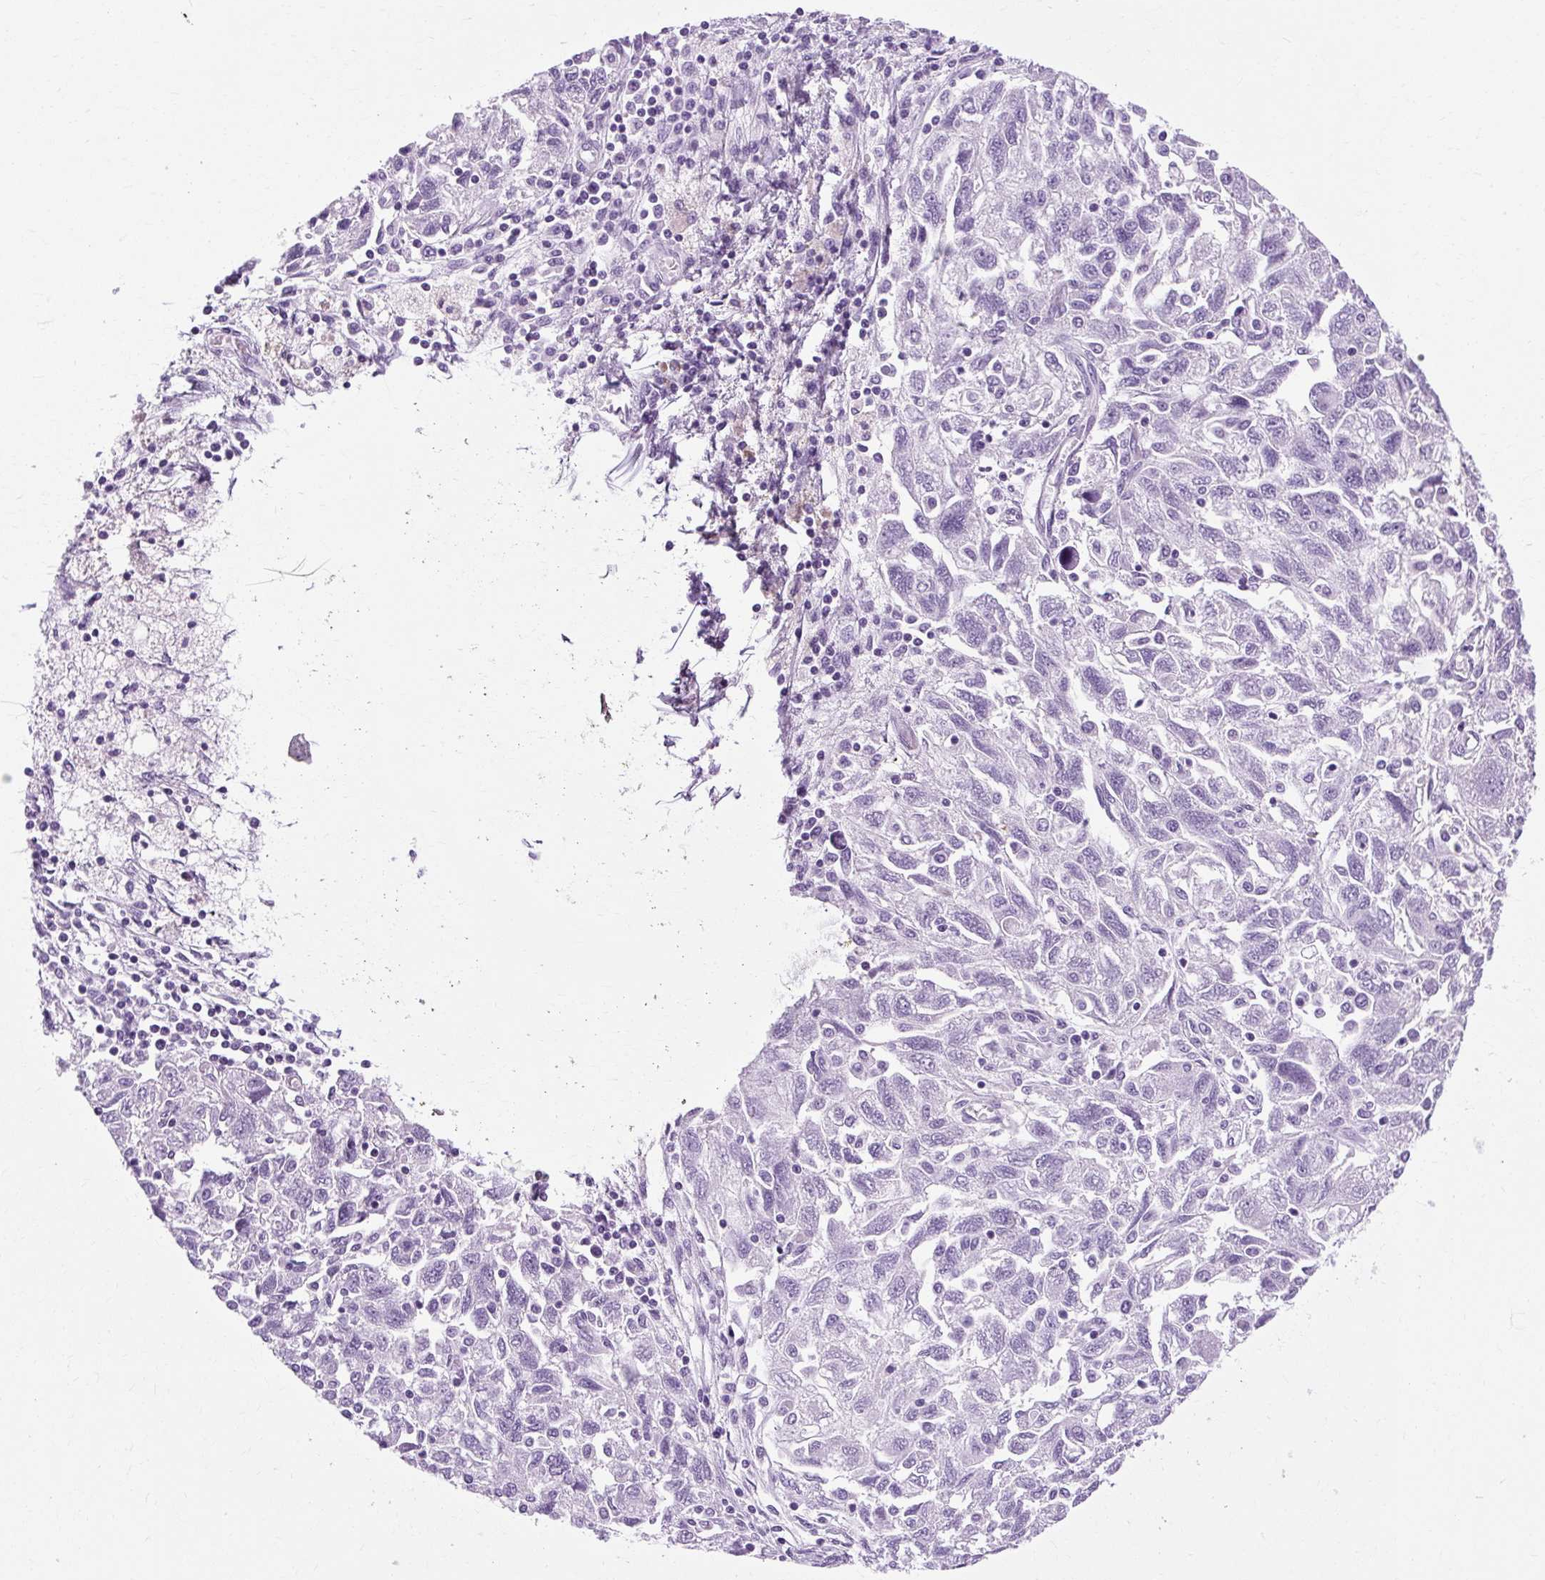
{"staining": {"intensity": "negative", "quantity": "none", "location": "none"}, "tissue": "ovarian cancer", "cell_type": "Tumor cells", "image_type": "cancer", "snomed": [{"axis": "morphology", "description": "Carcinoma, NOS"}, {"axis": "morphology", "description": "Cystadenocarcinoma, serous, NOS"}, {"axis": "topography", "description": "Ovary"}], "caption": "The immunohistochemistry (IHC) photomicrograph has no significant staining in tumor cells of serous cystadenocarcinoma (ovarian) tissue.", "gene": "B3GNT4", "patient": {"sex": "female", "age": 69}}